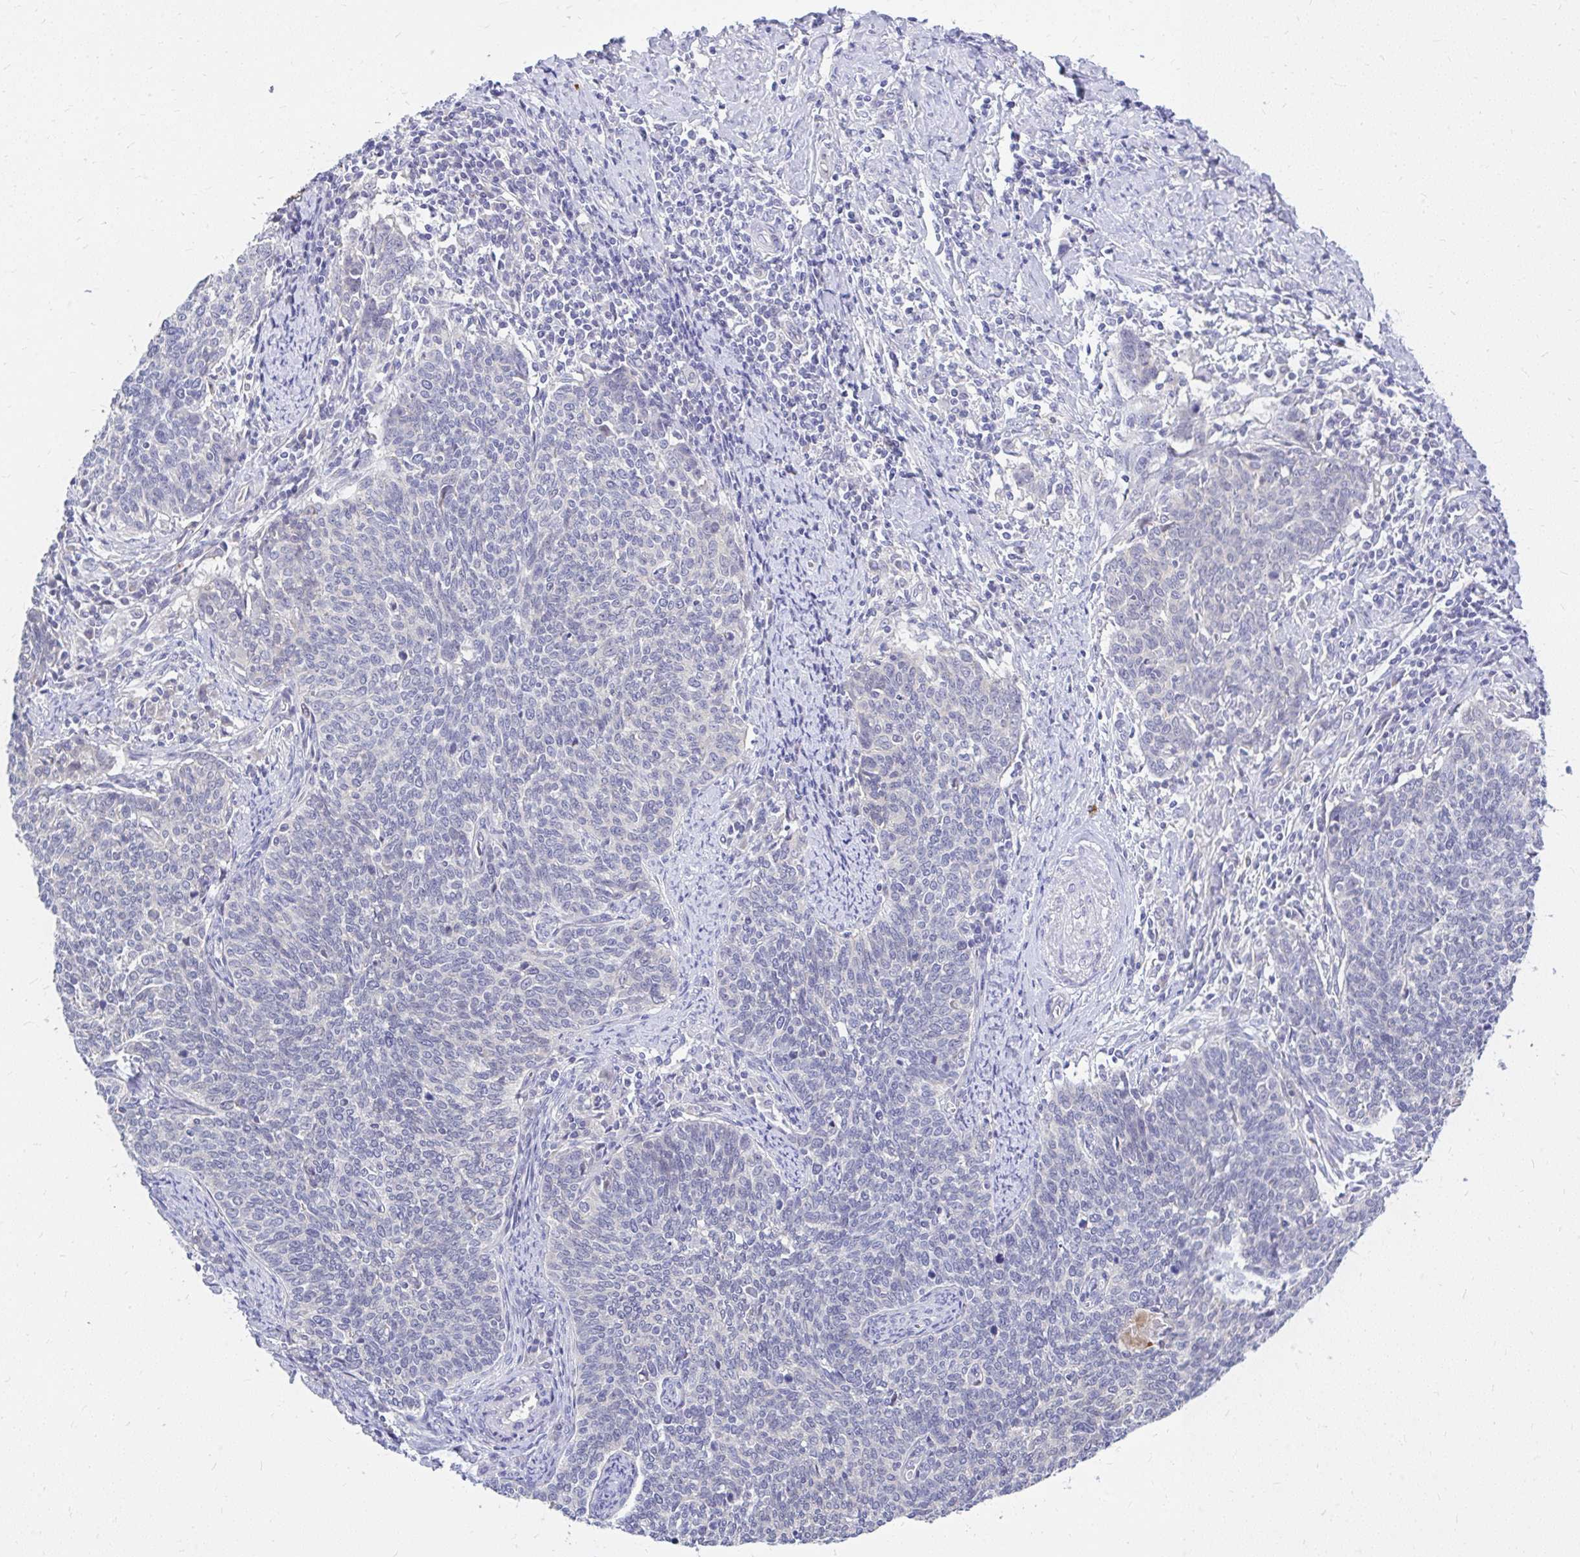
{"staining": {"intensity": "negative", "quantity": "none", "location": "none"}, "tissue": "cervical cancer", "cell_type": "Tumor cells", "image_type": "cancer", "snomed": [{"axis": "morphology", "description": "Squamous cell carcinoma, NOS"}, {"axis": "topography", "description": "Cervix"}], "caption": "Tumor cells show no significant protein staining in squamous cell carcinoma (cervical).", "gene": "MAP1LC3A", "patient": {"sex": "female", "age": 39}}